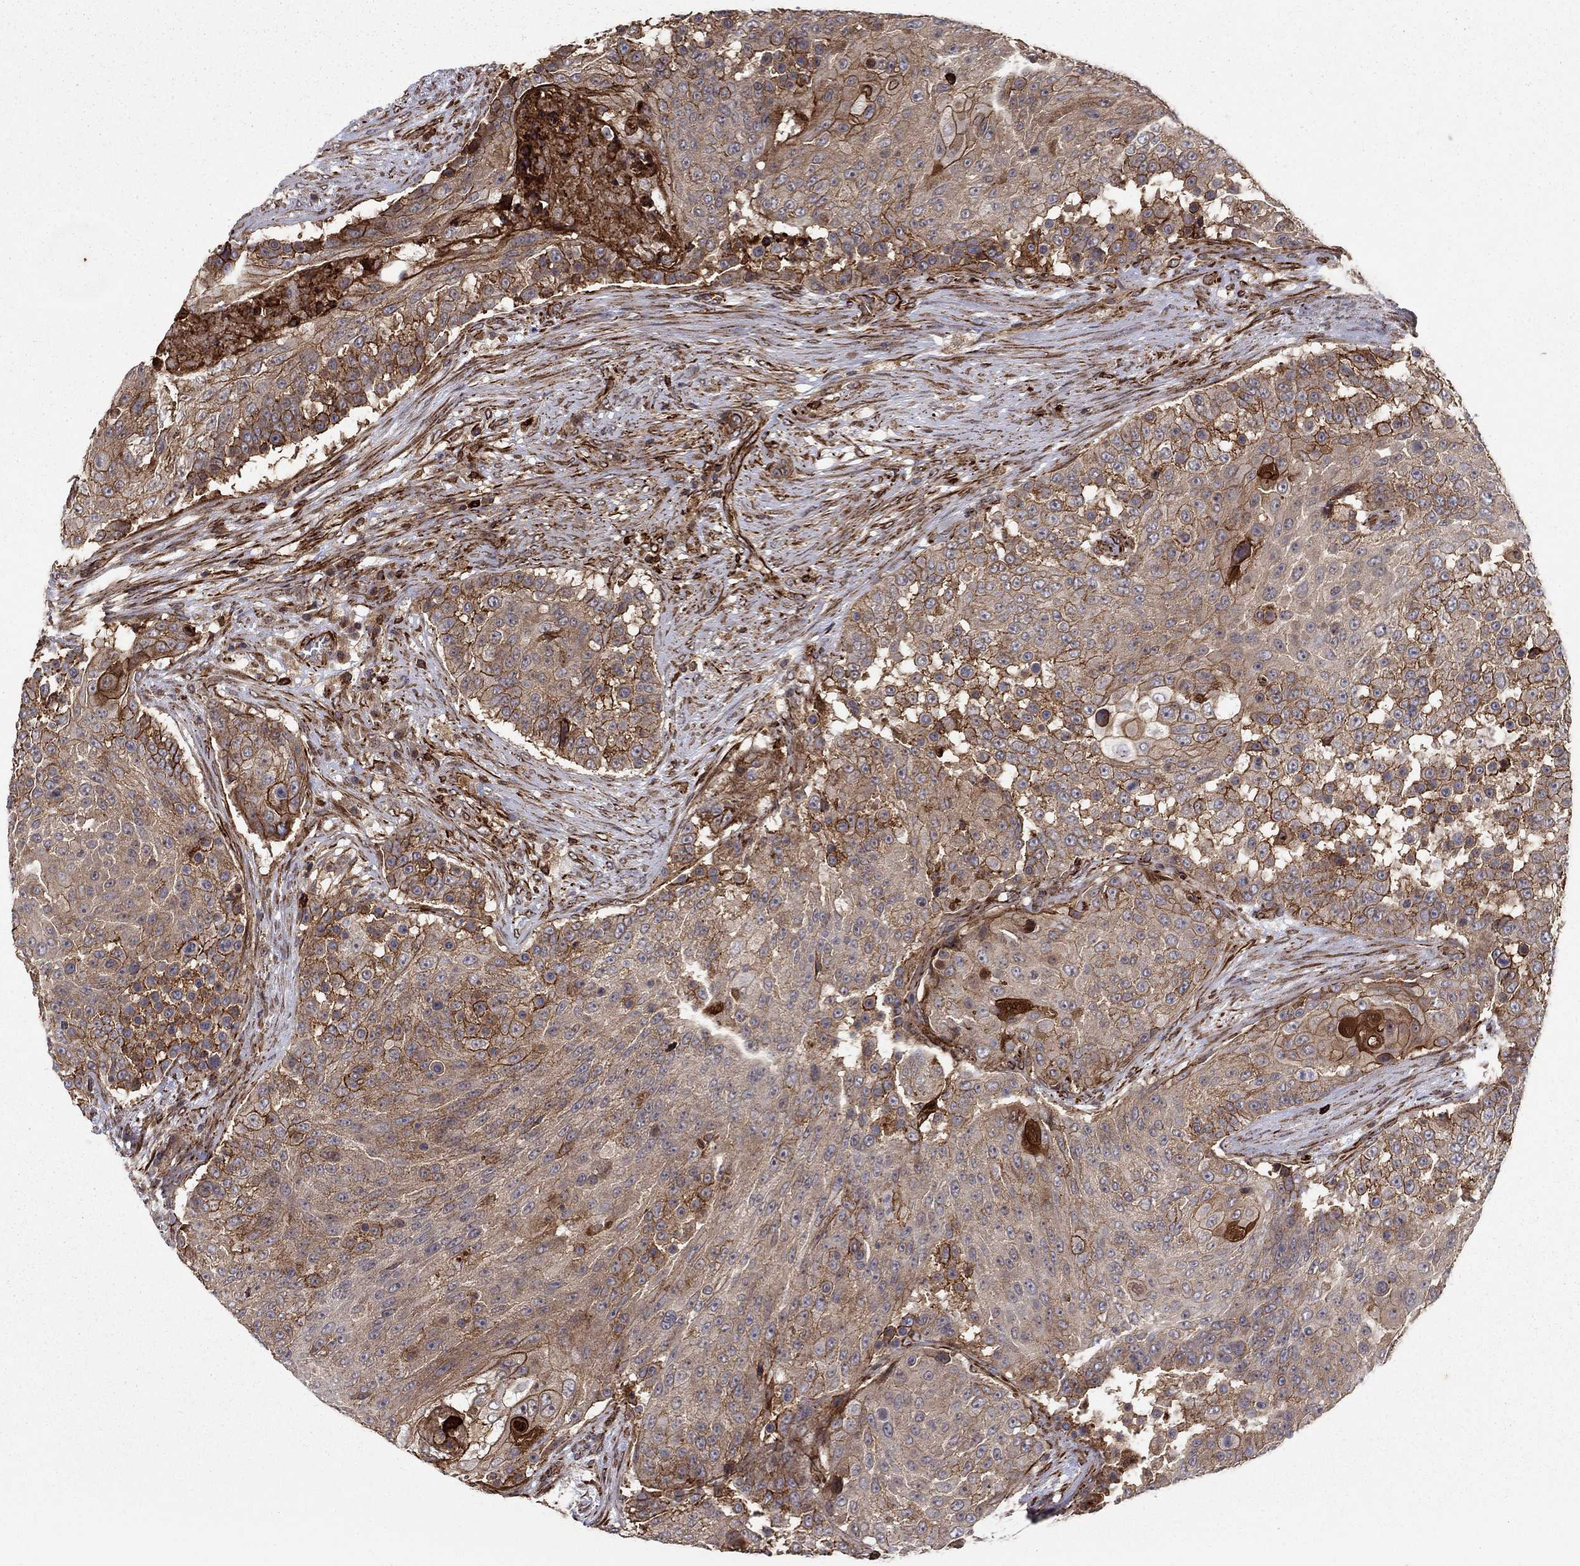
{"staining": {"intensity": "strong", "quantity": "25%-75%", "location": "cytoplasmic/membranous"}, "tissue": "urothelial cancer", "cell_type": "Tumor cells", "image_type": "cancer", "snomed": [{"axis": "morphology", "description": "Urothelial carcinoma, High grade"}, {"axis": "topography", "description": "Urinary bladder"}], "caption": "An immunohistochemistry micrograph of tumor tissue is shown. Protein staining in brown labels strong cytoplasmic/membranous positivity in urothelial carcinoma (high-grade) within tumor cells.", "gene": "ADM", "patient": {"sex": "female", "age": 63}}